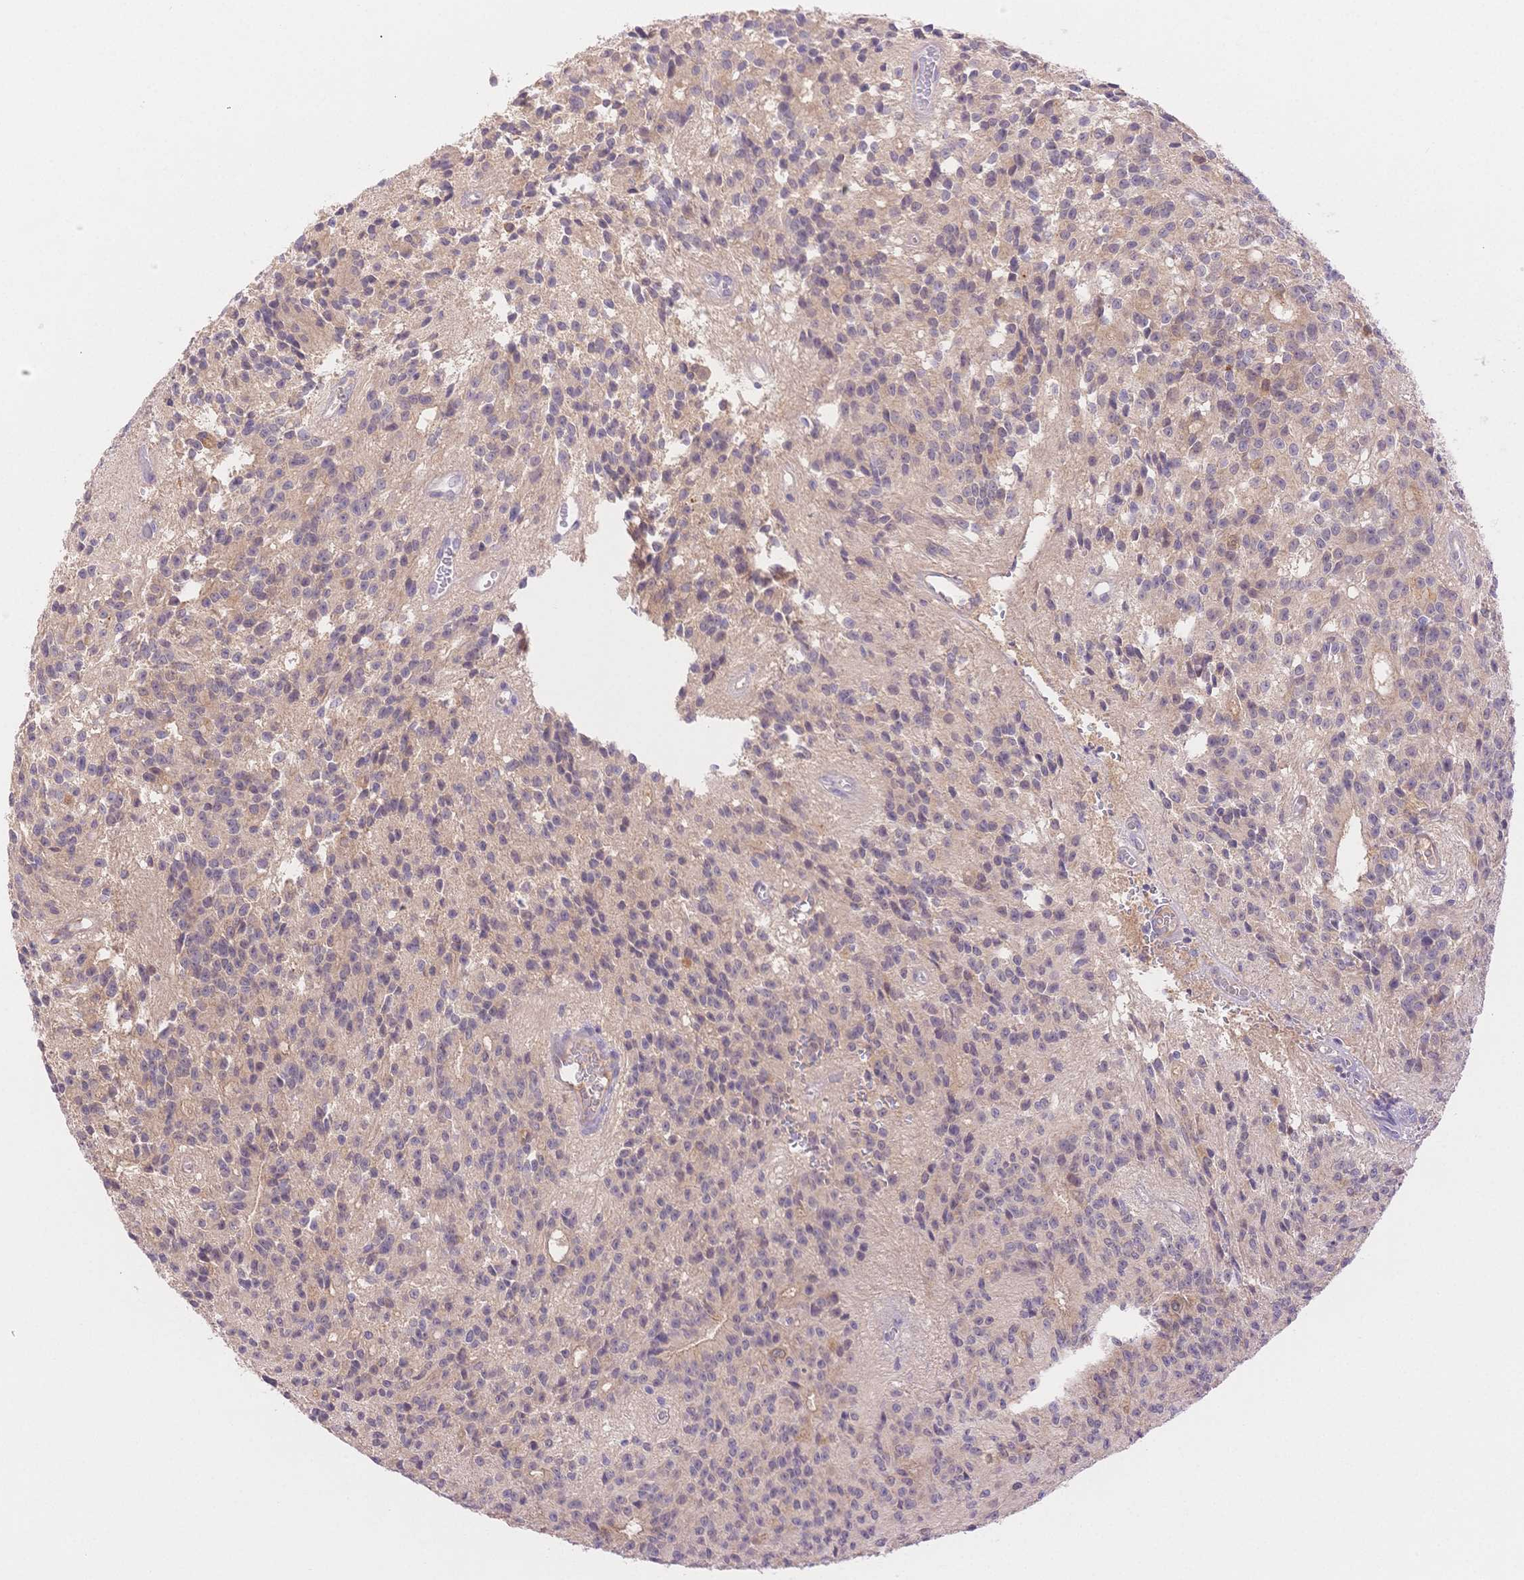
{"staining": {"intensity": "negative", "quantity": "none", "location": "none"}, "tissue": "glioma", "cell_type": "Tumor cells", "image_type": "cancer", "snomed": [{"axis": "morphology", "description": "Glioma, malignant, Low grade"}, {"axis": "topography", "description": "Brain"}], "caption": "Tumor cells show no significant protein expression in glioma.", "gene": "WDR54", "patient": {"sex": "male", "age": 31}}